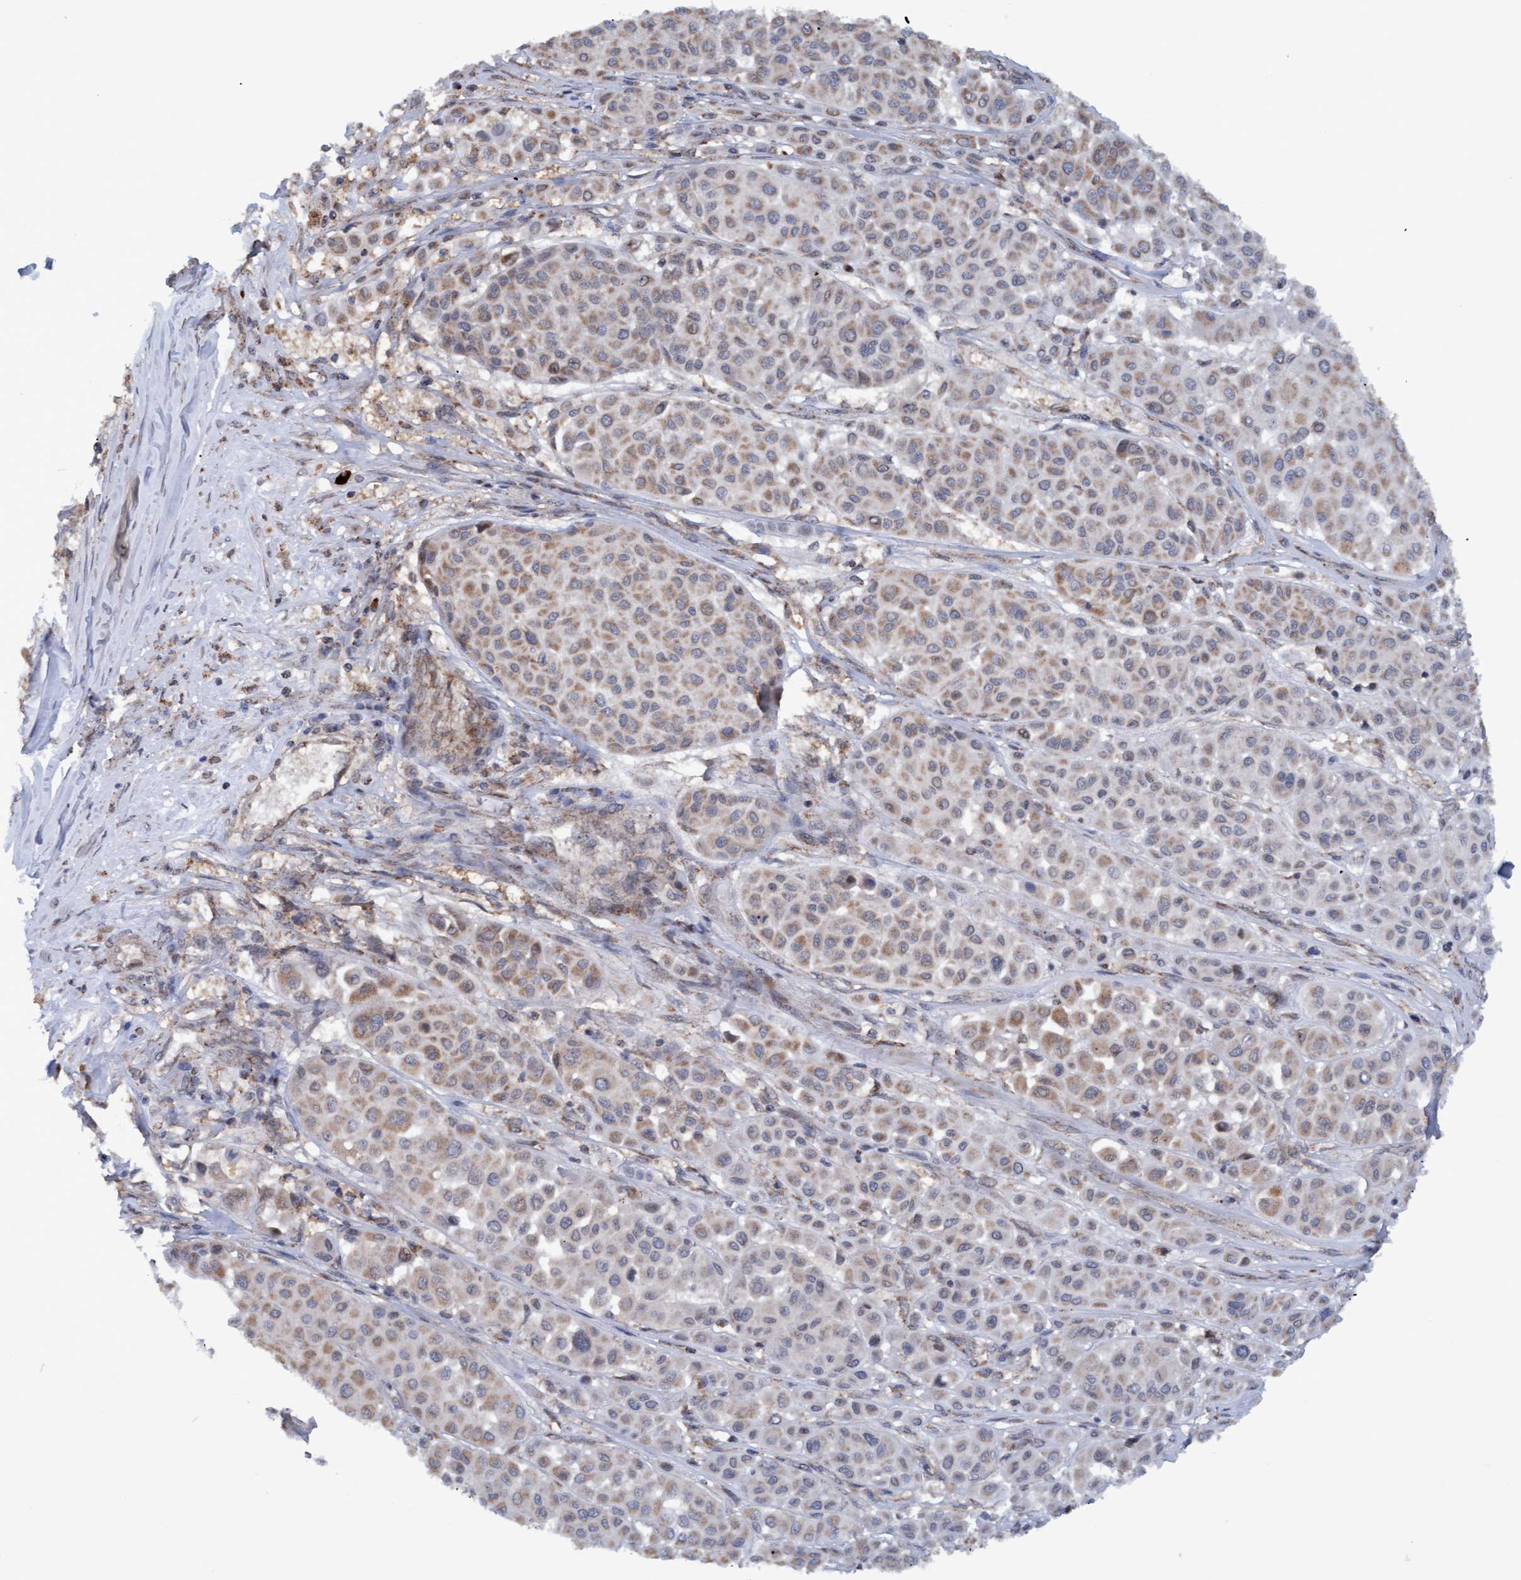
{"staining": {"intensity": "weak", "quantity": ">75%", "location": "cytoplasmic/membranous"}, "tissue": "melanoma", "cell_type": "Tumor cells", "image_type": "cancer", "snomed": [{"axis": "morphology", "description": "Malignant melanoma, Metastatic site"}, {"axis": "topography", "description": "Soft tissue"}], "caption": "There is low levels of weak cytoplasmic/membranous positivity in tumor cells of malignant melanoma (metastatic site), as demonstrated by immunohistochemical staining (brown color).", "gene": "MGLL", "patient": {"sex": "male", "age": 41}}